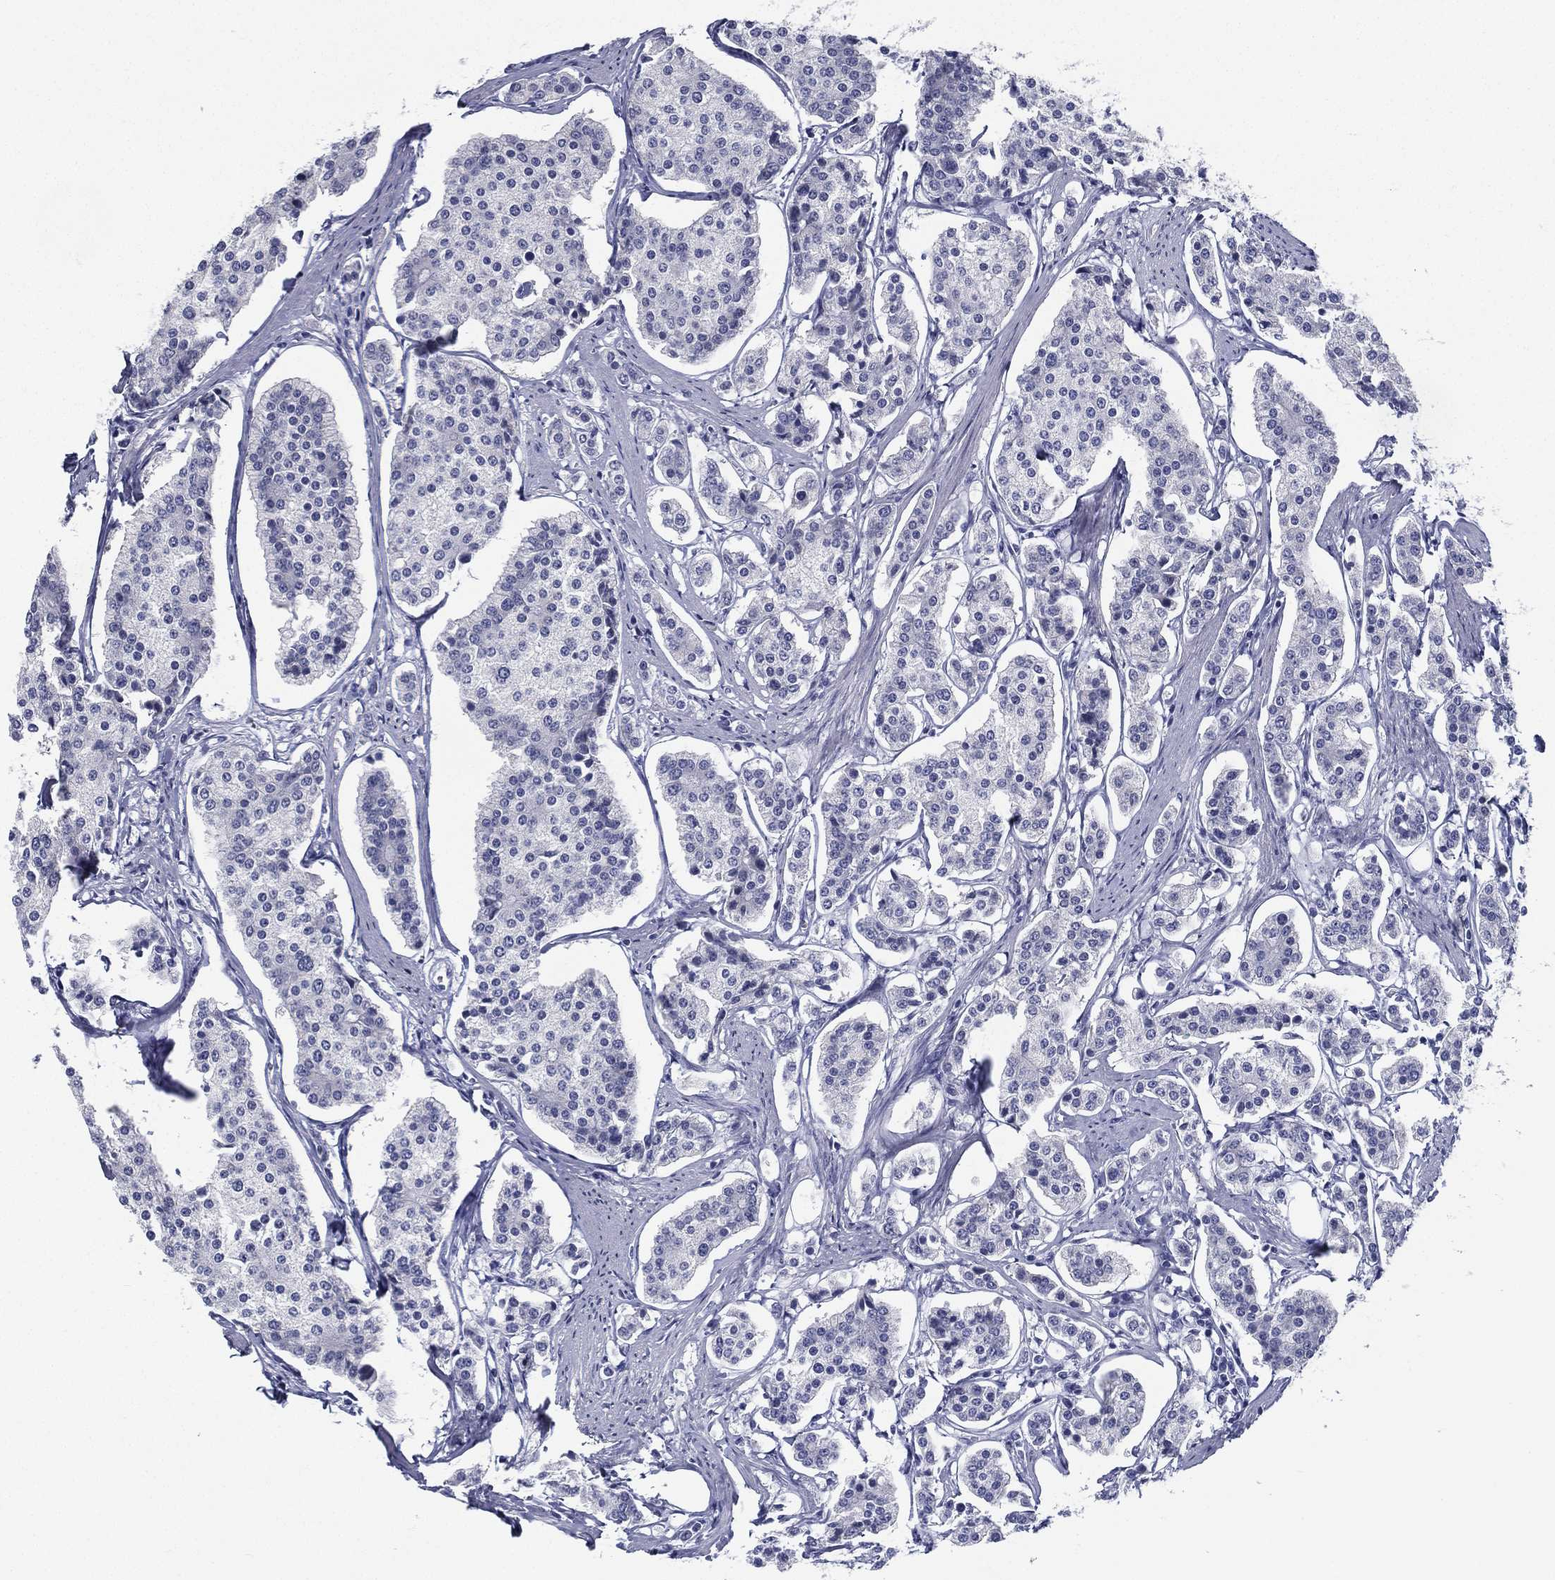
{"staining": {"intensity": "negative", "quantity": "none", "location": "none"}, "tissue": "carcinoid", "cell_type": "Tumor cells", "image_type": "cancer", "snomed": [{"axis": "morphology", "description": "Carcinoid, malignant, NOS"}, {"axis": "topography", "description": "Small intestine"}], "caption": "Immunohistochemistry of human malignant carcinoid shows no positivity in tumor cells.", "gene": "RSPH4A", "patient": {"sex": "female", "age": 65}}